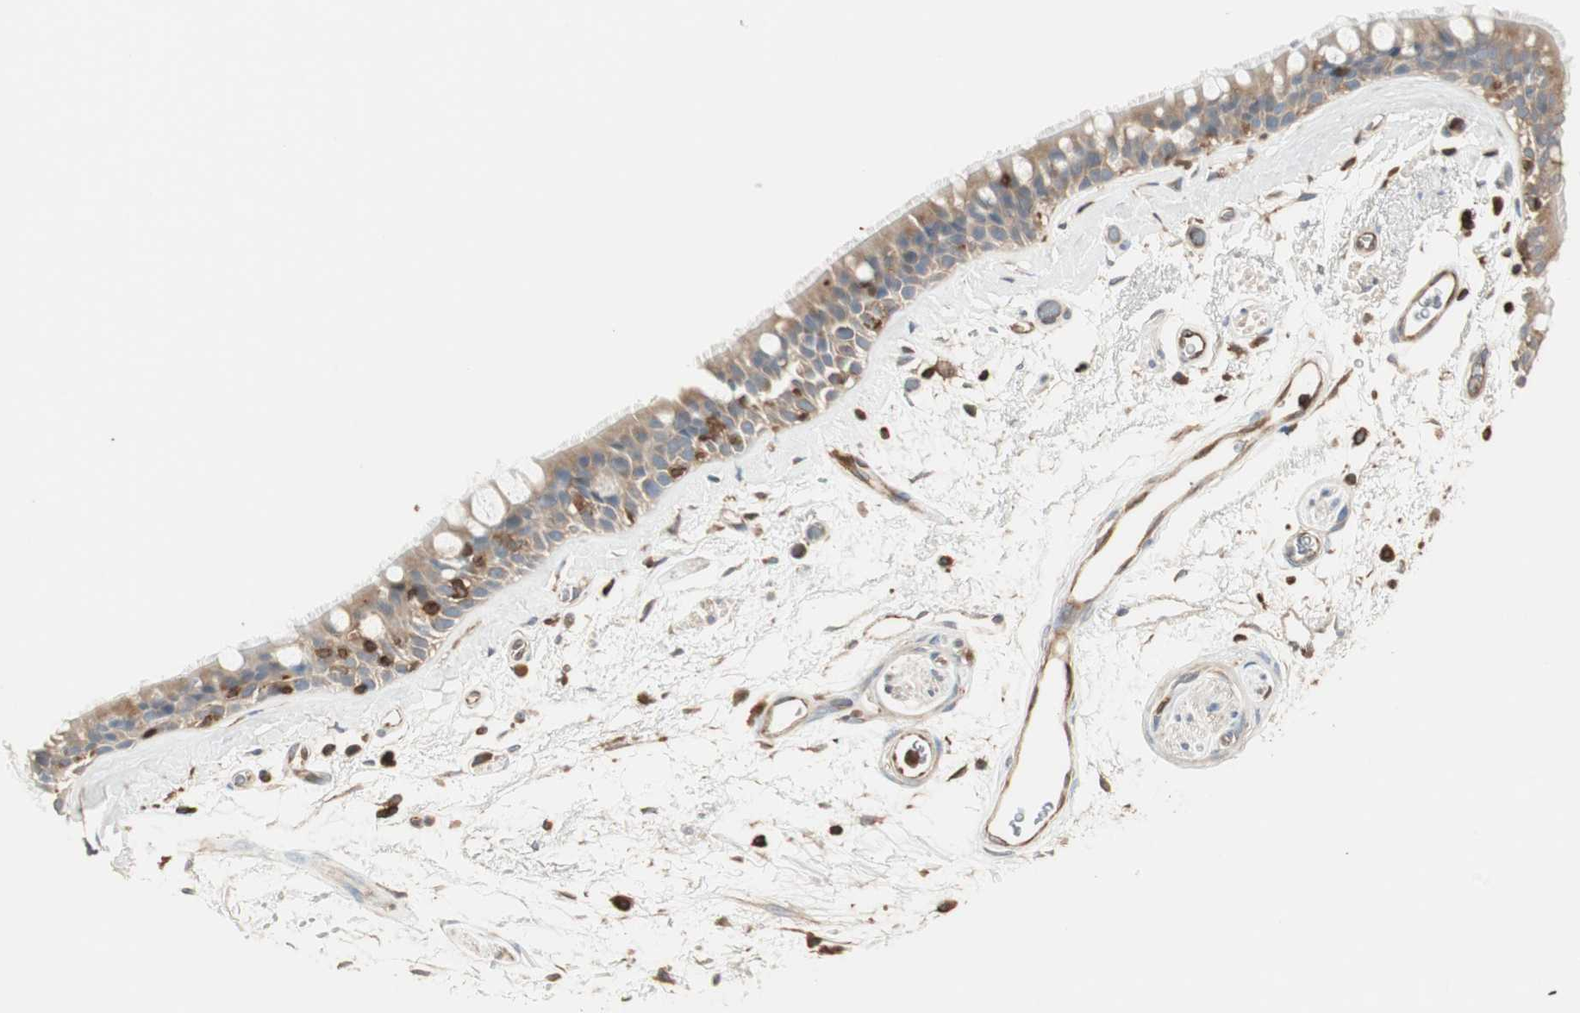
{"staining": {"intensity": "weak", "quantity": "25%-75%", "location": "cytoplasmic/membranous"}, "tissue": "bronchus", "cell_type": "Respiratory epithelial cells", "image_type": "normal", "snomed": [{"axis": "morphology", "description": "Normal tissue, NOS"}, {"axis": "morphology", "description": "Adenocarcinoma, NOS"}, {"axis": "topography", "description": "Bronchus"}, {"axis": "topography", "description": "Lung"}], "caption": "Bronchus stained with immunohistochemistry exhibits weak cytoplasmic/membranous positivity in approximately 25%-75% of respiratory epithelial cells. The staining was performed using DAB, with brown indicating positive protein expression. Nuclei are stained blue with hematoxylin.", "gene": "CRLF3", "patient": {"sex": "female", "age": 54}}